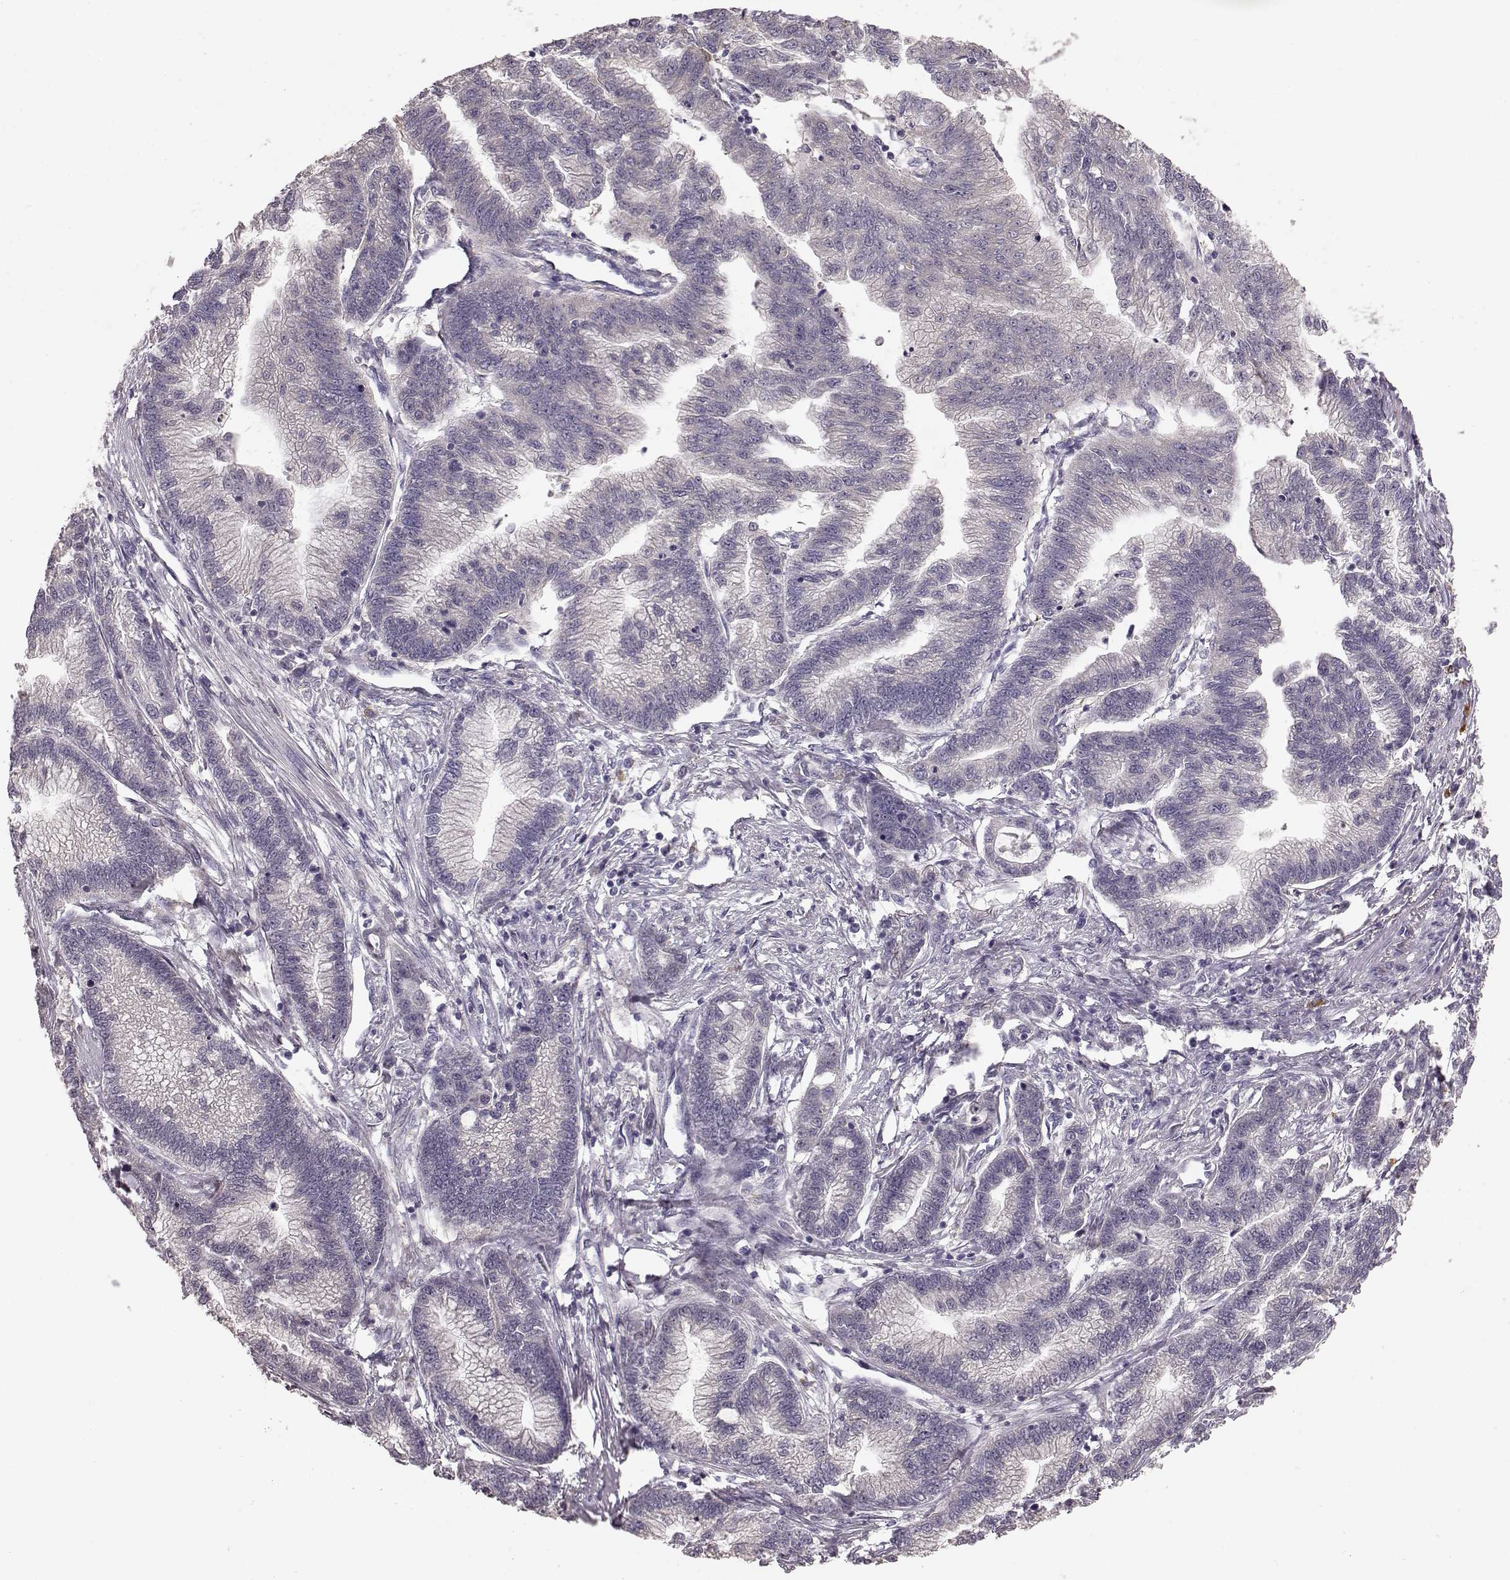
{"staining": {"intensity": "negative", "quantity": "none", "location": "none"}, "tissue": "stomach cancer", "cell_type": "Tumor cells", "image_type": "cancer", "snomed": [{"axis": "morphology", "description": "Adenocarcinoma, NOS"}, {"axis": "topography", "description": "Stomach"}], "caption": "High magnification brightfield microscopy of stomach cancer stained with DAB (3,3'-diaminobenzidine) (brown) and counterstained with hematoxylin (blue): tumor cells show no significant expression.", "gene": "GHR", "patient": {"sex": "male", "age": 83}}